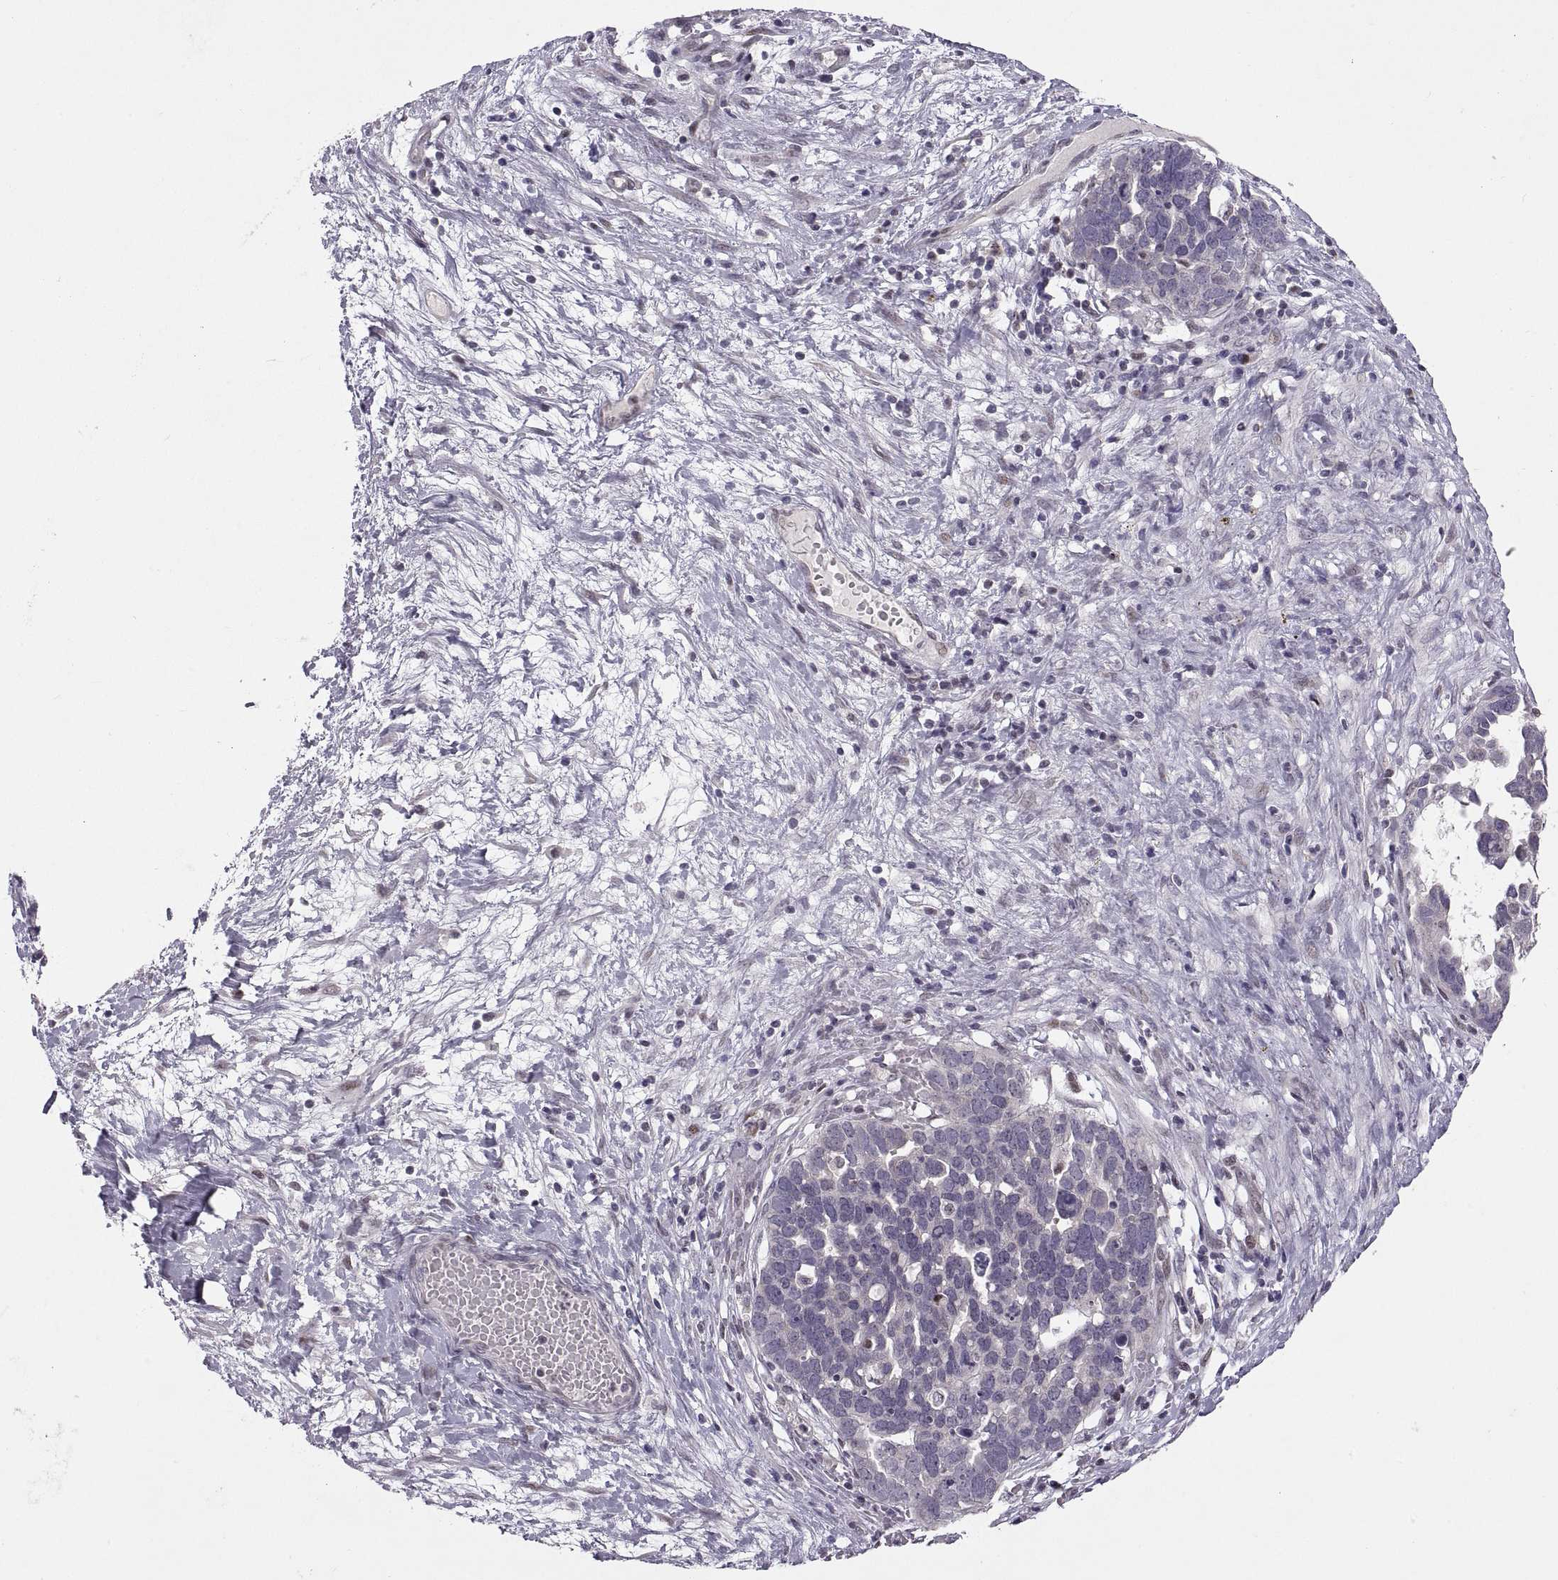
{"staining": {"intensity": "negative", "quantity": "none", "location": "none"}, "tissue": "ovarian cancer", "cell_type": "Tumor cells", "image_type": "cancer", "snomed": [{"axis": "morphology", "description": "Cystadenocarcinoma, serous, NOS"}, {"axis": "topography", "description": "Ovary"}], "caption": "A histopathology image of human ovarian cancer is negative for staining in tumor cells.", "gene": "SNAI1", "patient": {"sex": "female", "age": 54}}